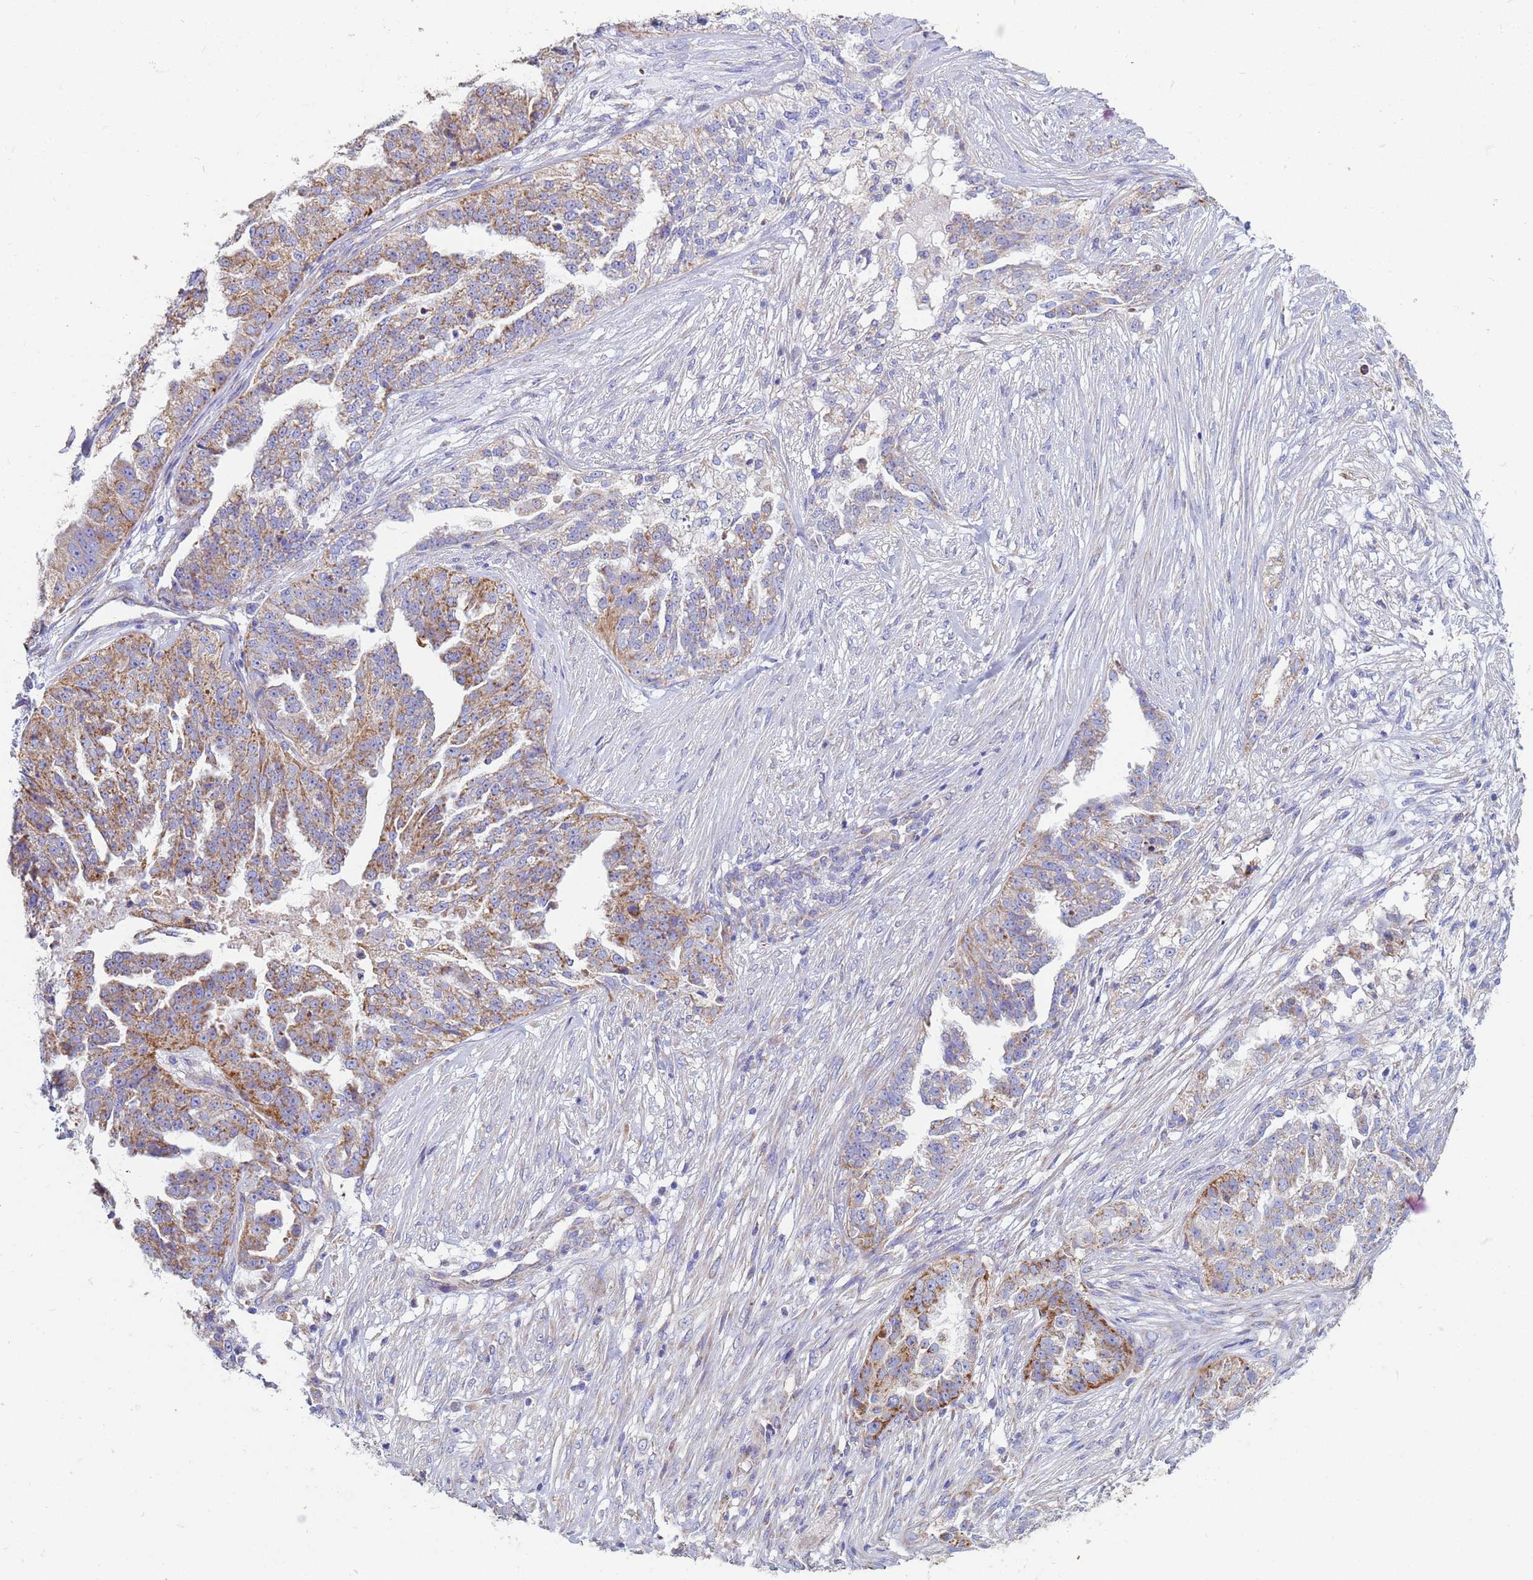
{"staining": {"intensity": "moderate", "quantity": ">75%", "location": "cytoplasmic/membranous"}, "tissue": "ovarian cancer", "cell_type": "Tumor cells", "image_type": "cancer", "snomed": [{"axis": "morphology", "description": "Cystadenocarcinoma, serous, NOS"}, {"axis": "topography", "description": "Ovary"}], "caption": "Immunohistochemical staining of human ovarian cancer exhibits medium levels of moderate cytoplasmic/membranous protein positivity in about >75% of tumor cells. (DAB (3,3'-diaminobenzidine) = brown stain, brightfield microscopy at high magnification).", "gene": "UQCRH", "patient": {"sex": "female", "age": 58}}